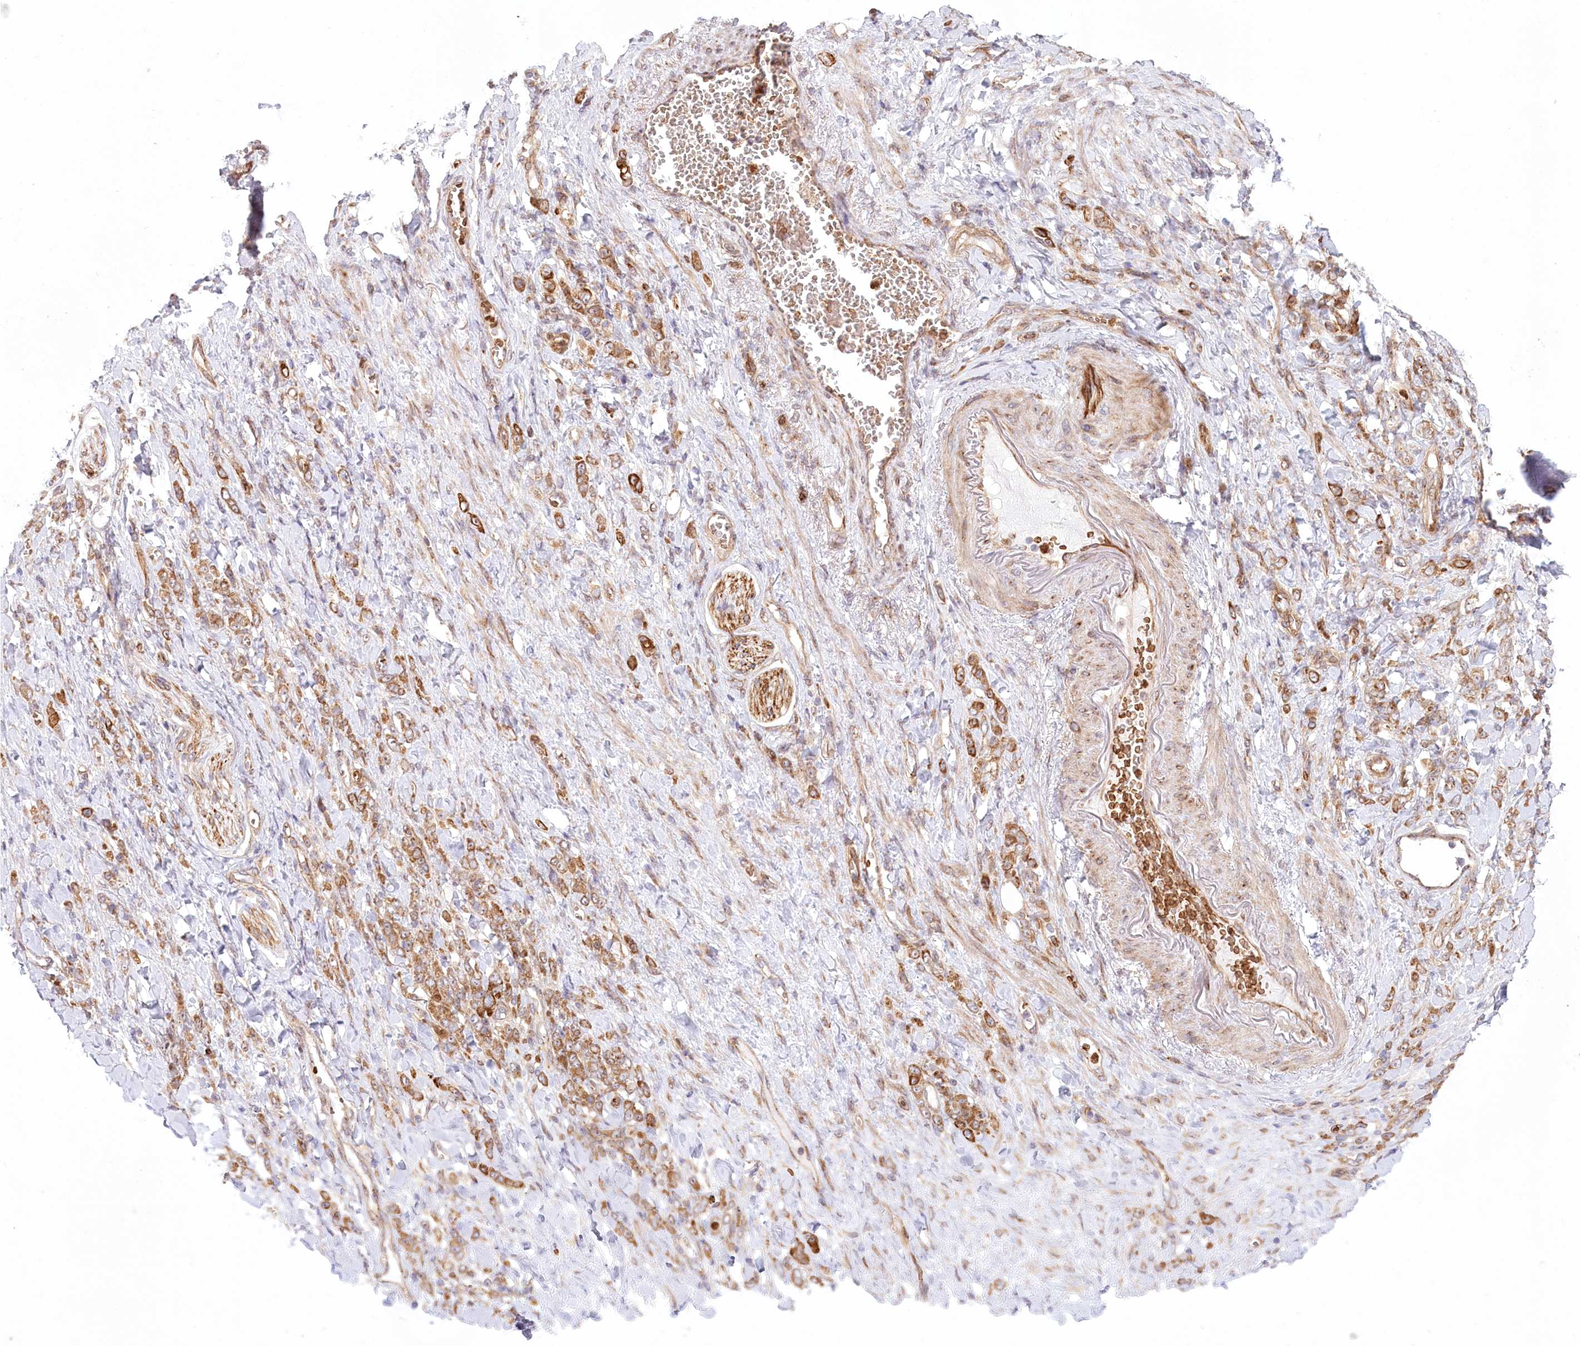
{"staining": {"intensity": "moderate", "quantity": ">75%", "location": "cytoplasmic/membranous"}, "tissue": "stomach cancer", "cell_type": "Tumor cells", "image_type": "cancer", "snomed": [{"axis": "morphology", "description": "Normal tissue, NOS"}, {"axis": "morphology", "description": "Adenocarcinoma, NOS"}, {"axis": "topography", "description": "Stomach"}], "caption": "The immunohistochemical stain highlights moderate cytoplasmic/membranous expression in tumor cells of stomach cancer tissue.", "gene": "COMMD3", "patient": {"sex": "male", "age": 82}}